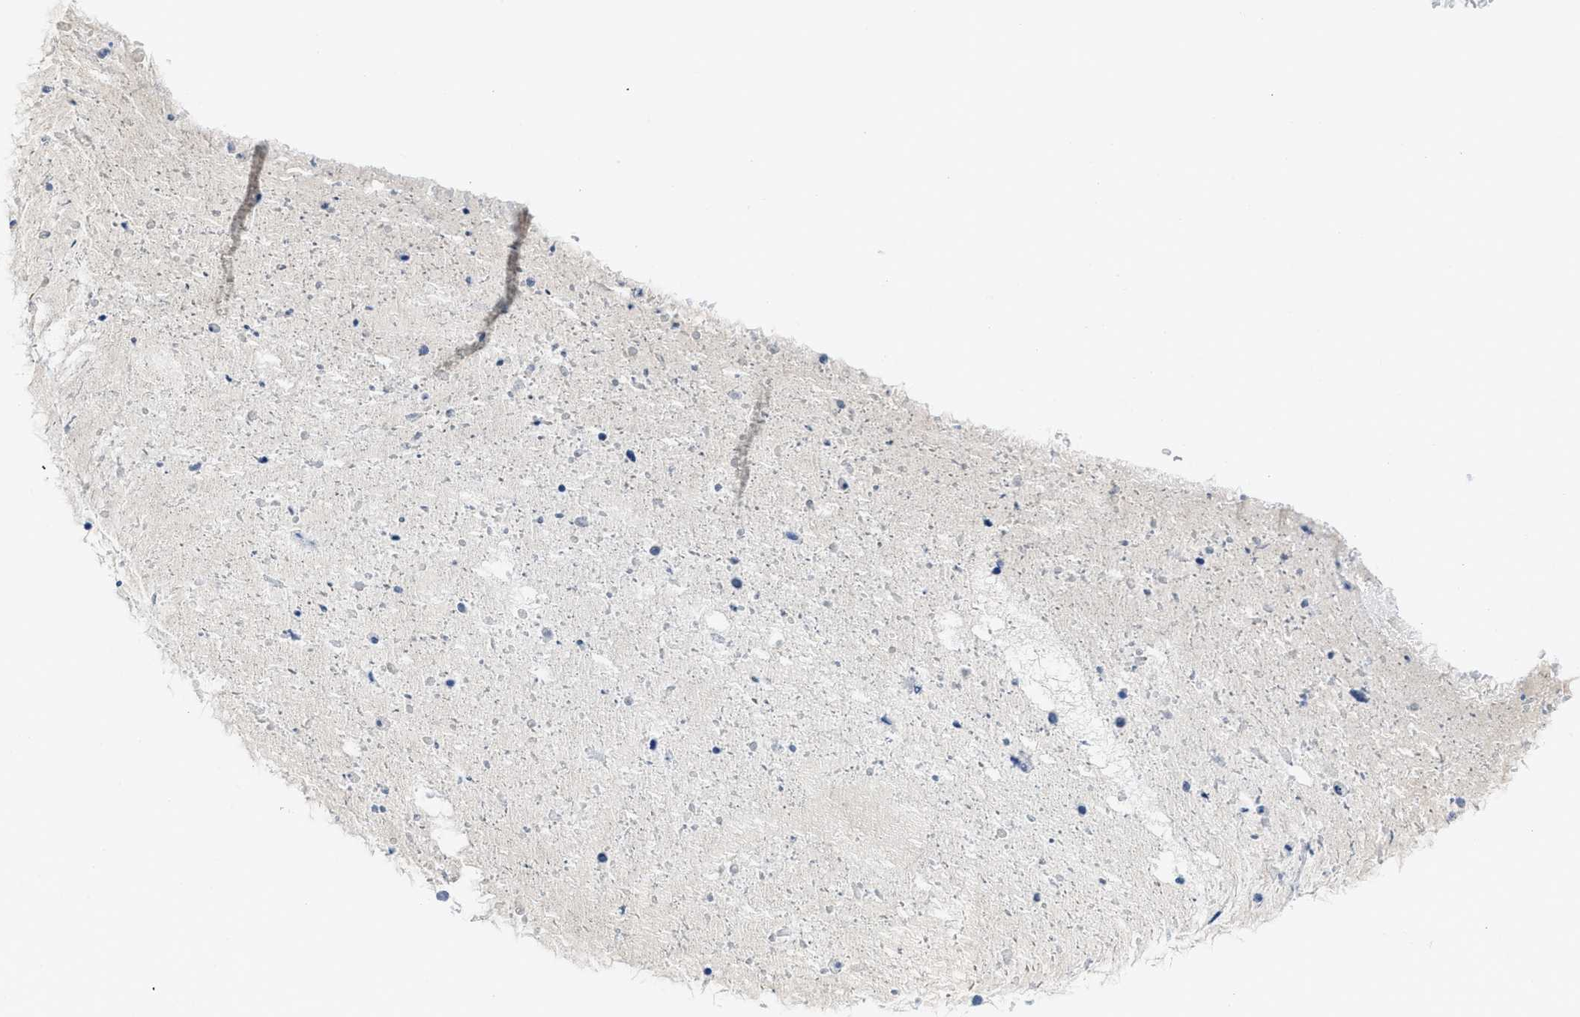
{"staining": {"intensity": "negative", "quantity": "none", "location": "none"}, "tissue": "bronchus", "cell_type": "Respiratory epithelial cells", "image_type": "normal", "snomed": [{"axis": "morphology", "description": "Normal tissue, NOS"}, {"axis": "morphology", "description": "Adenocarcinoma, NOS"}, {"axis": "morphology", "description": "Adenocarcinoma, metastatic, NOS"}, {"axis": "topography", "description": "Lymph node"}, {"axis": "topography", "description": "Bronchus"}, {"axis": "topography", "description": "Lung"}], "caption": "IHC histopathology image of benign human bronchus stained for a protein (brown), which reveals no expression in respiratory epithelial cells. Brightfield microscopy of immunohistochemistry (IHC) stained with DAB (3,3'-diaminobenzidine) (brown) and hematoxylin (blue), captured at high magnification.", "gene": "COL3A1", "patient": {"sex": "female", "age": 54}}